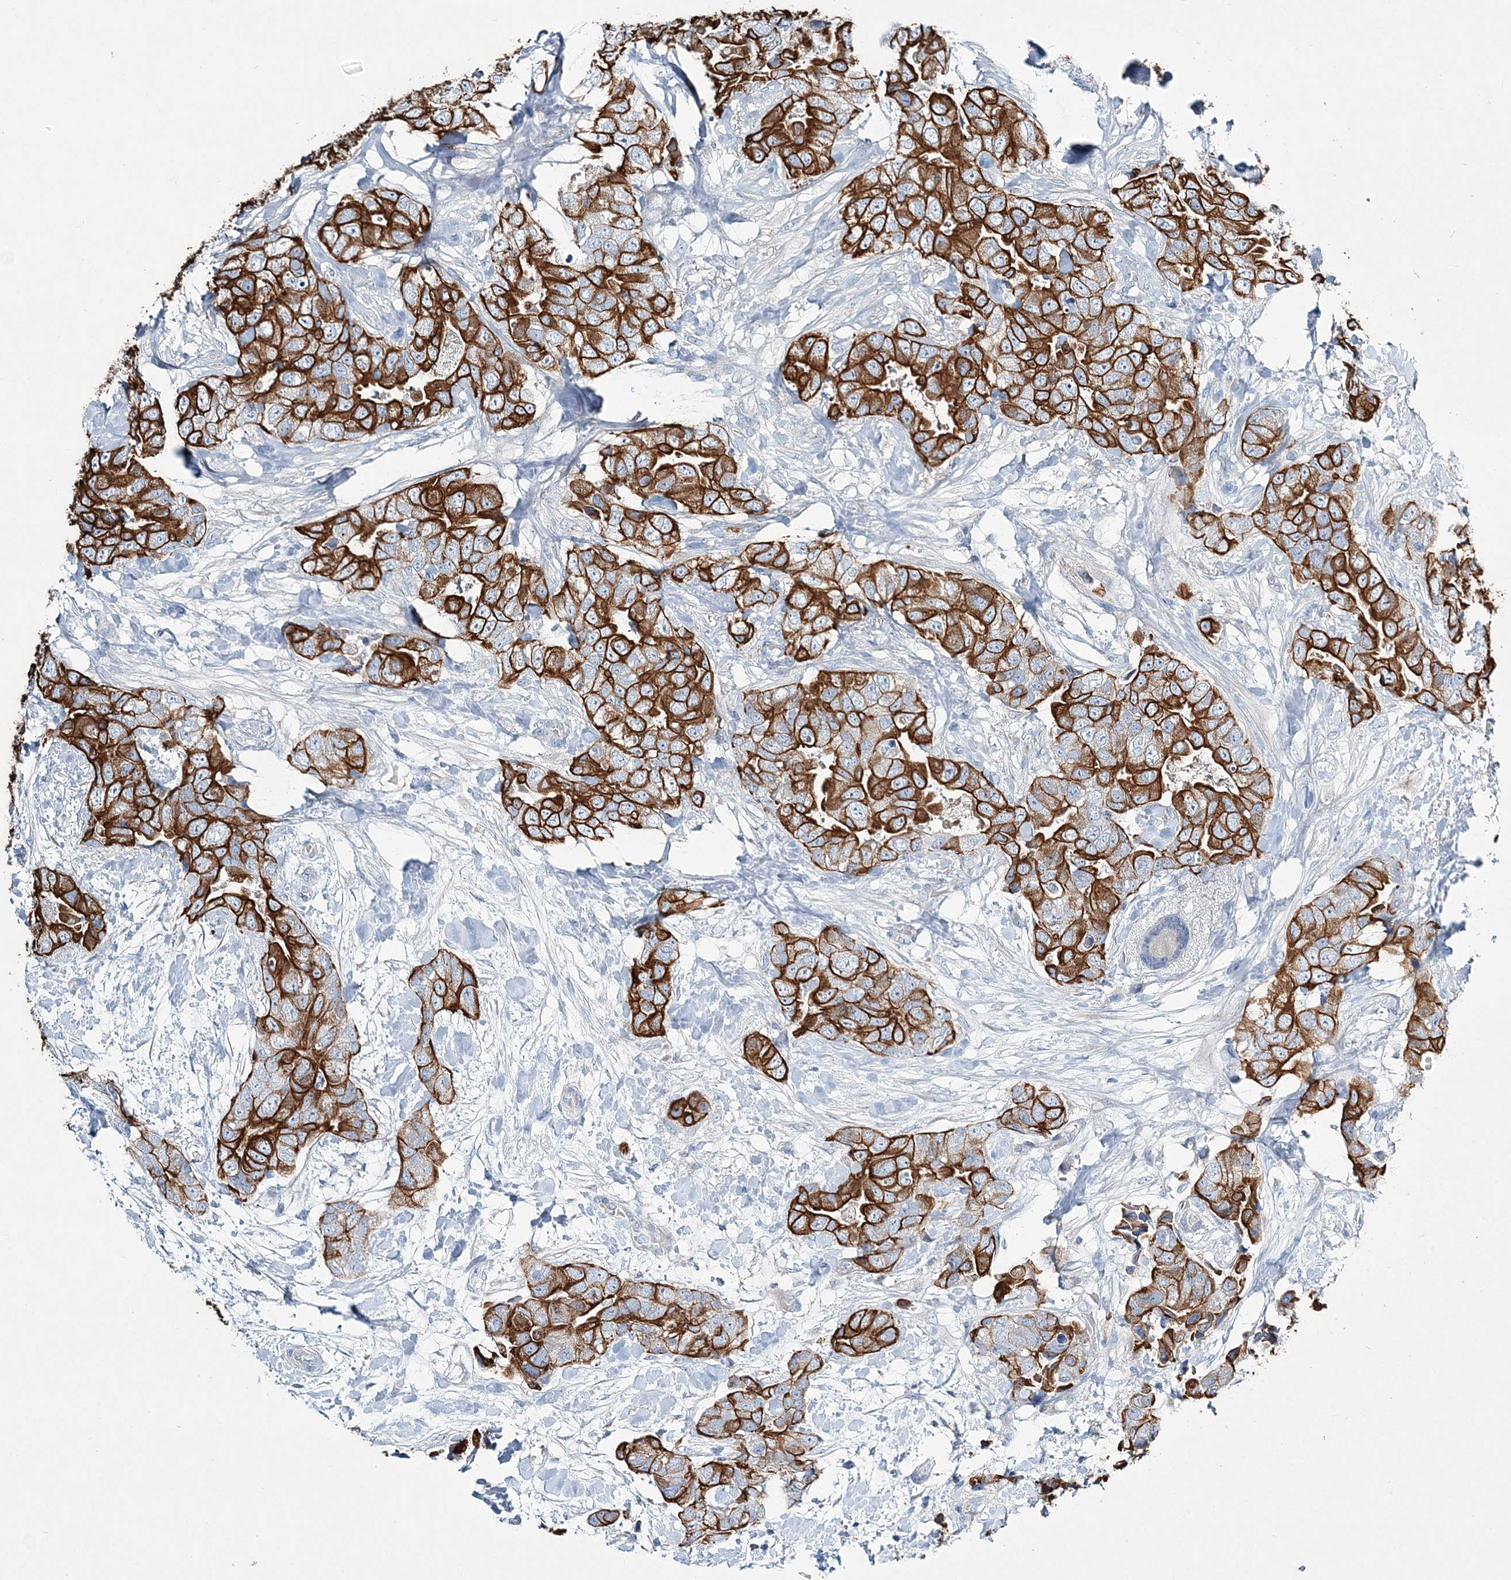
{"staining": {"intensity": "strong", "quantity": ">75%", "location": "cytoplasmic/membranous"}, "tissue": "breast cancer", "cell_type": "Tumor cells", "image_type": "cancer", "snomed": [{"axis": "morphology", "description": "Duct carcinoma"}, {"axis": "topography", "description": "Breast"}], "caption": "Breast cancer stained with a brown dye reveals strong cytoplasmic/membranous positive staining in approximately >75% of tumor cells.", "gene": "ADGRL1", "patient": {"sex": "female", "age": 62}}